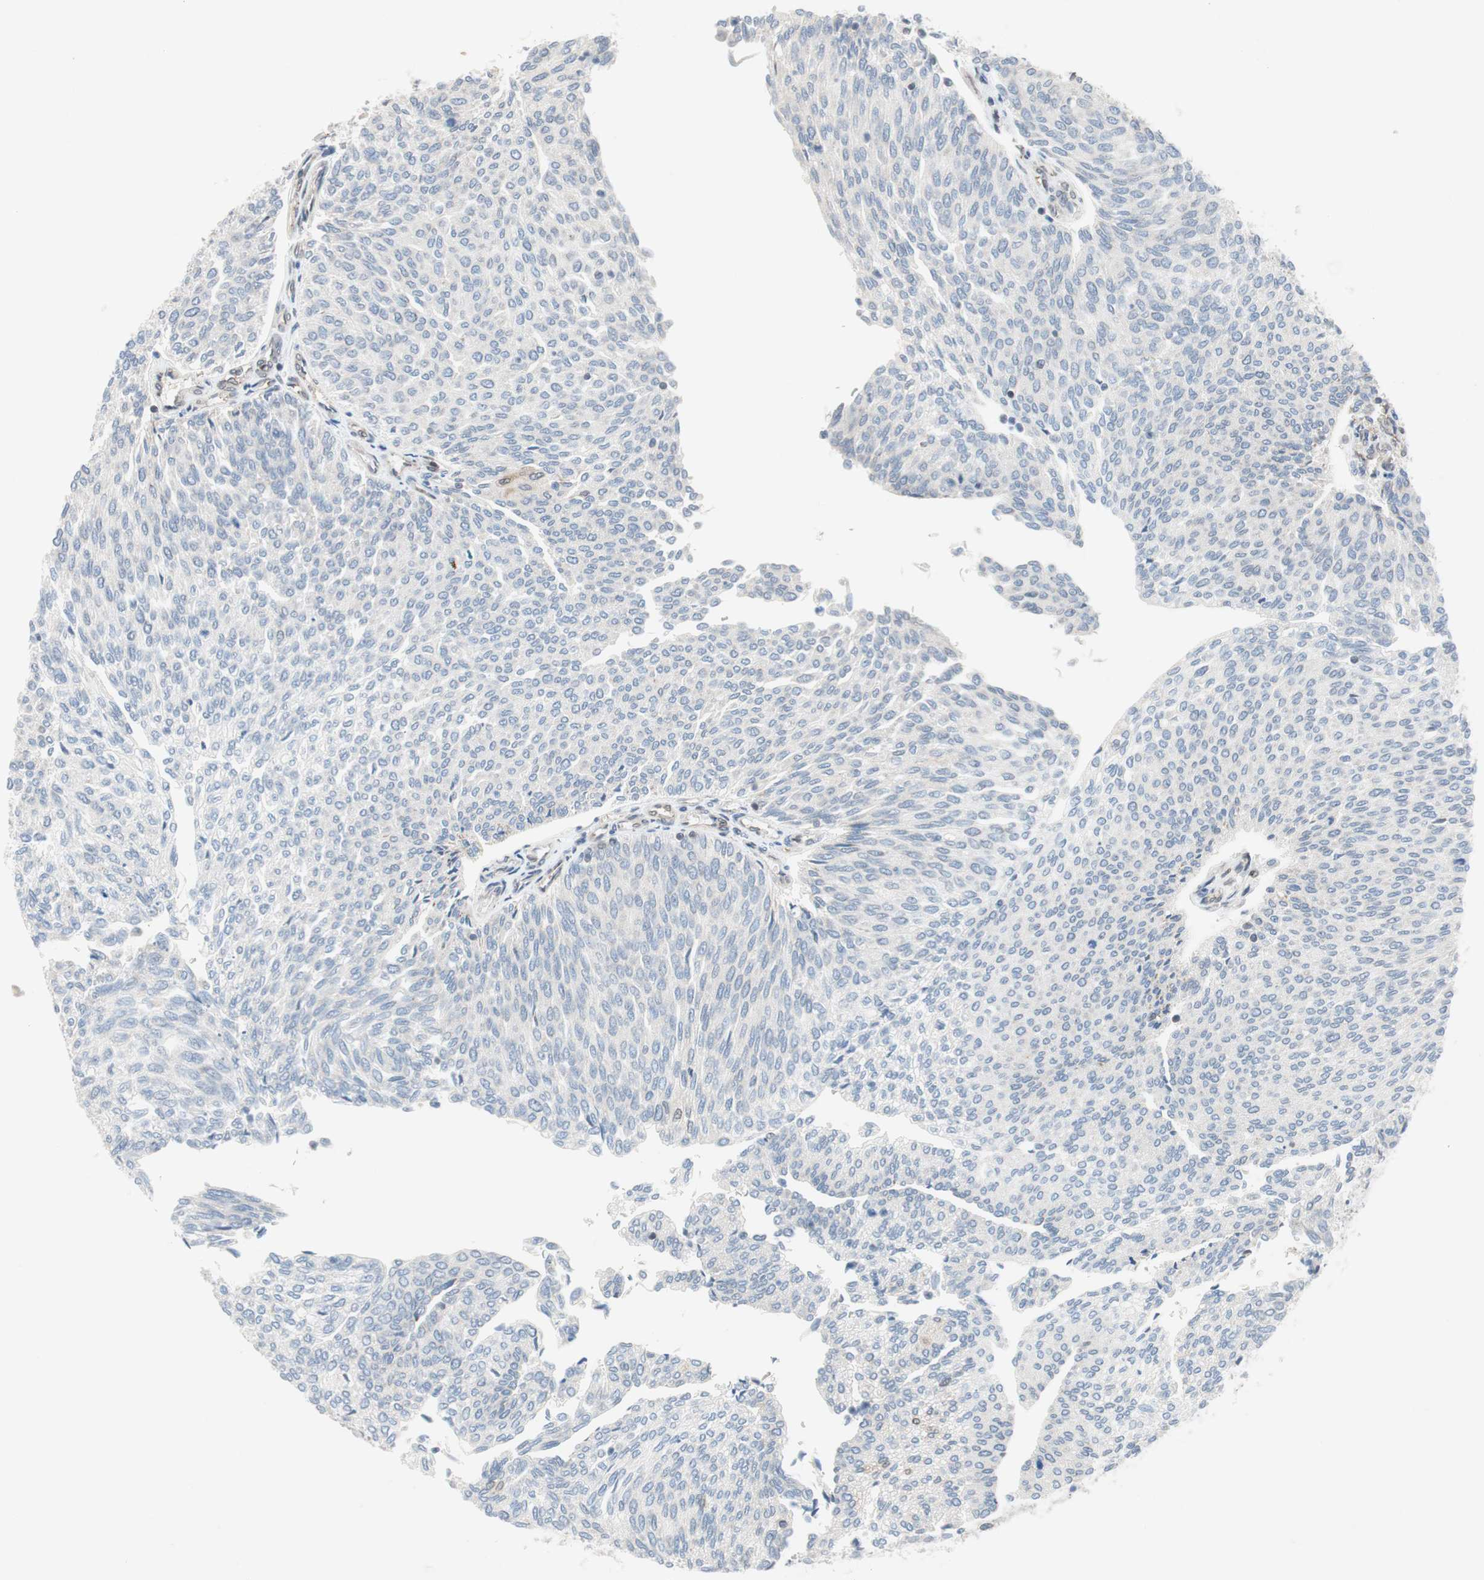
{"staining": {"intensity": "weak", "quantity": "<25%", "location": "cytoplasmic/membranous,nuclear"}, "tissue": "urothelial cancer", "cell_type": "Tumor cells", "image_type": "cancer", "snomed": [{"axis": "morphology", "description": "Urothelial carcinoma, Low grade"}, {"axis": "topography", "description": "Urinary bladder"}], "caption": "This is an immunohistochemistry histopathology image of human urothelial cancer. There is no positivity in tumor cells.", "gene": "ARNT2", "patient": {"sex": "female", "age": 79}}